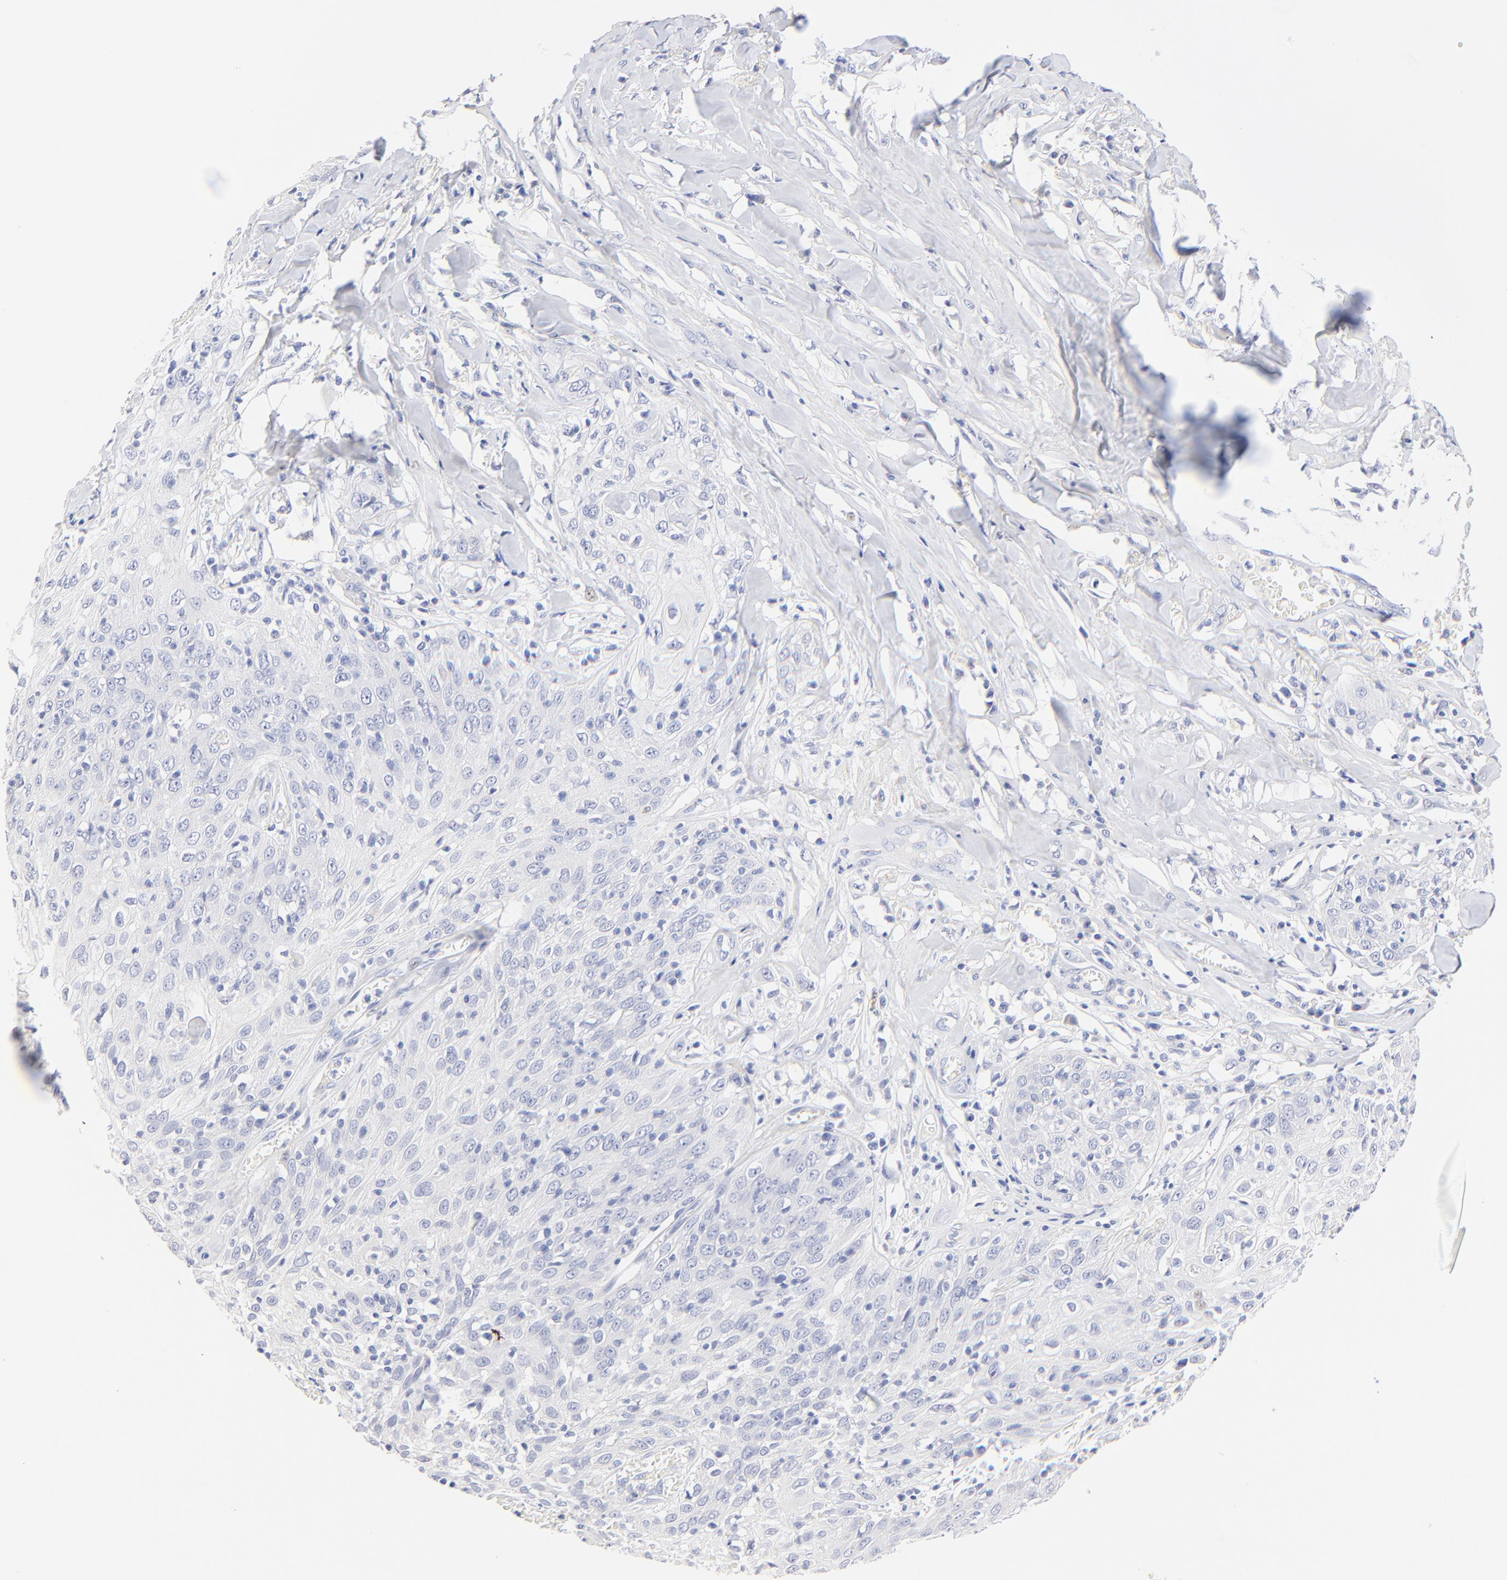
{"staining": {"intensity": "negative", "quantity": "none", "location": "none"}, "tissue": "skin cancer", "cell_type": "Tumor cells", "image_type": "cancer", "snomed": [{"axis": "morphology", "description": "Squamous cell carcinoma, NOS"}, {"axis": "topography", "description": "Skin"}], "caption": "Tumor cells show no significant protein positivity in skin squamous cell carcinoma.", "gene": "SULT4A1", "patient": {"sex": "male", "age": 65}}